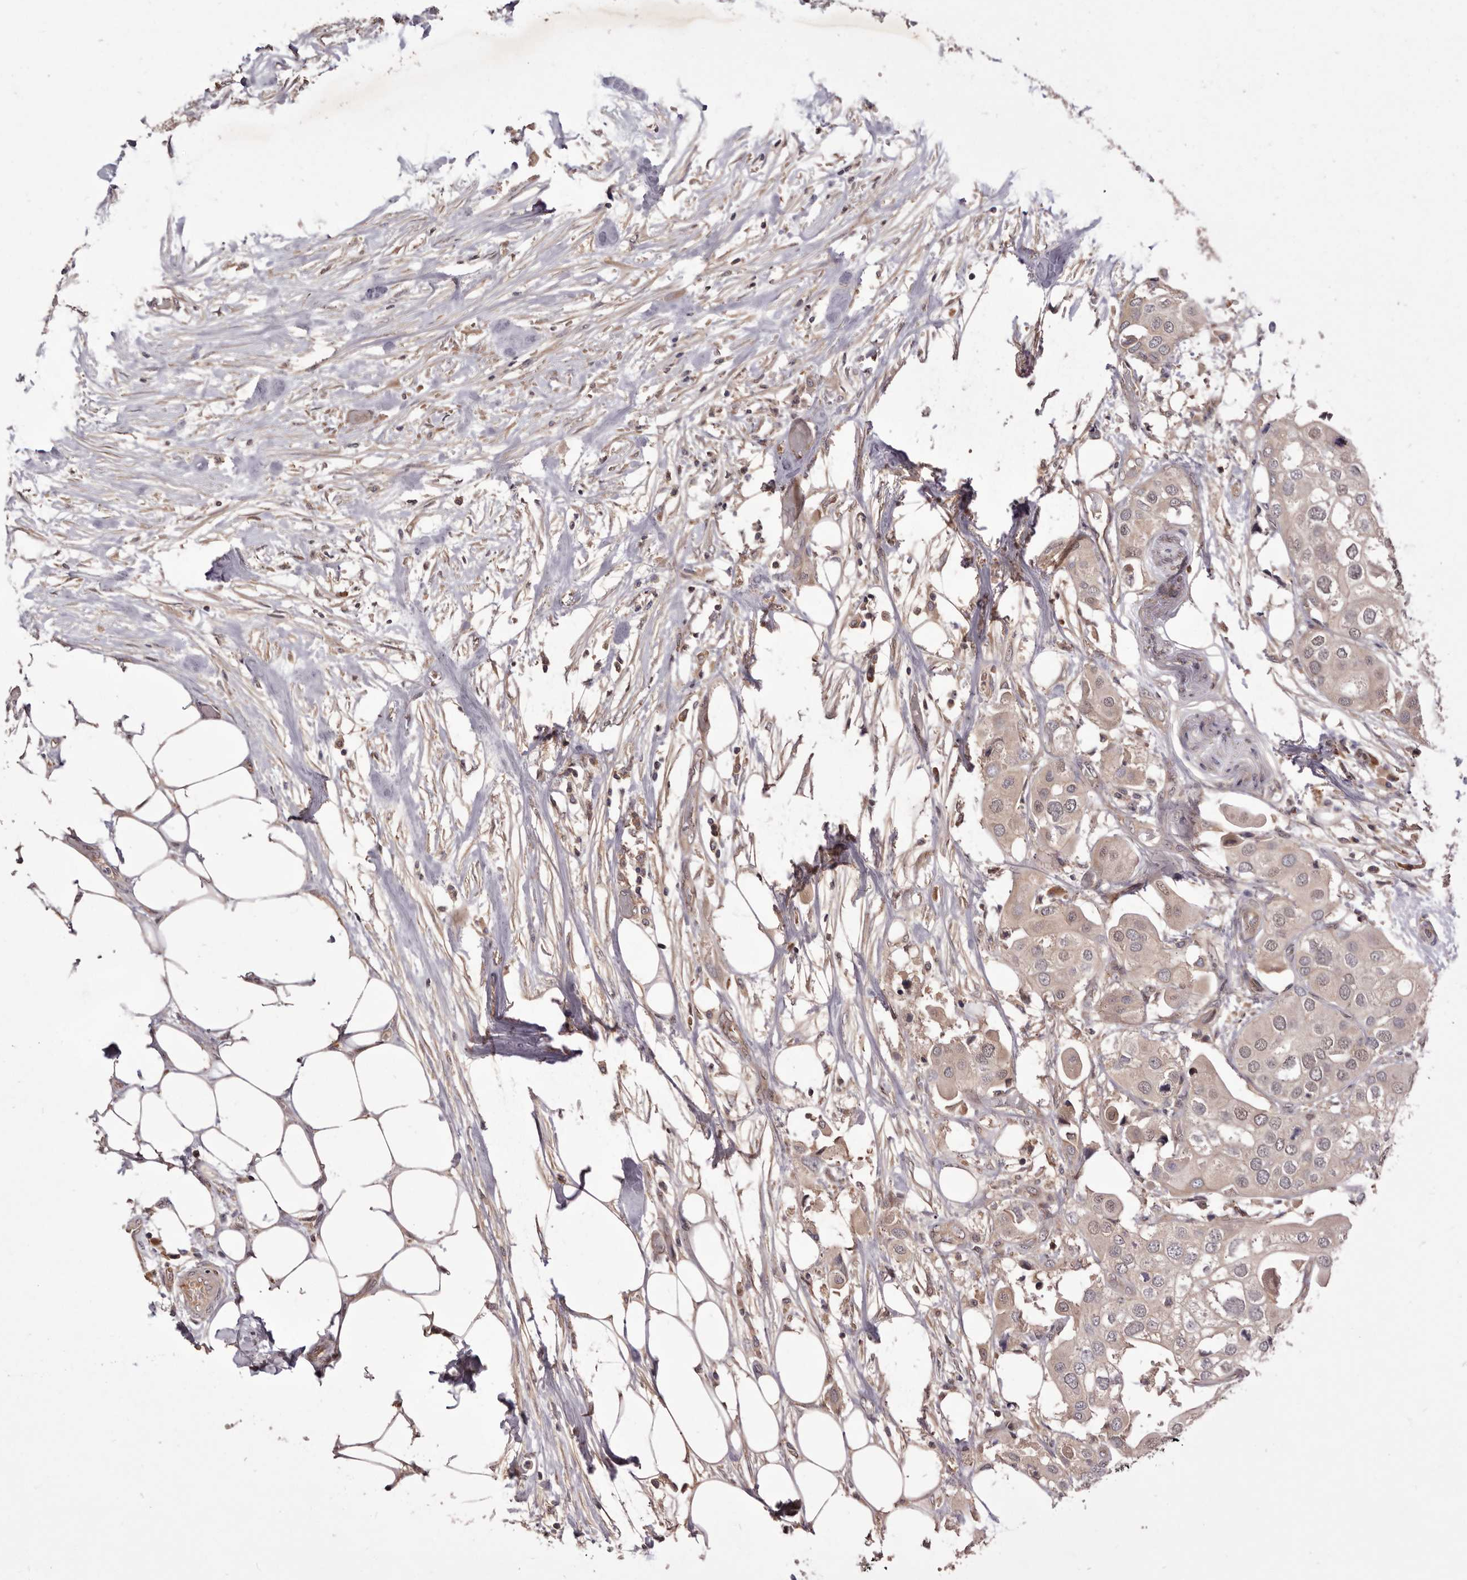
{"staining": {"intensity": "weak", "quantity": ">75%", "location": "cytoplasmic/membranous"}, "tissue": "urothelial cancer", "cell_type": "Tumor cells", "image_type": "cancer", "snomed": [{"axis": "morphology", "description": "Urothelial carcinoma, High grade"}, {"axis": "topography", "description": "Urinary bladder"}], "caption": "Tumor cells reveal weak cytoplasmic/membranous positivity in about >75% of cells in urothelial carcinoma (high-grade).", "gene": "DOP1A", "patient": {"sex": "male", "age": 64}}